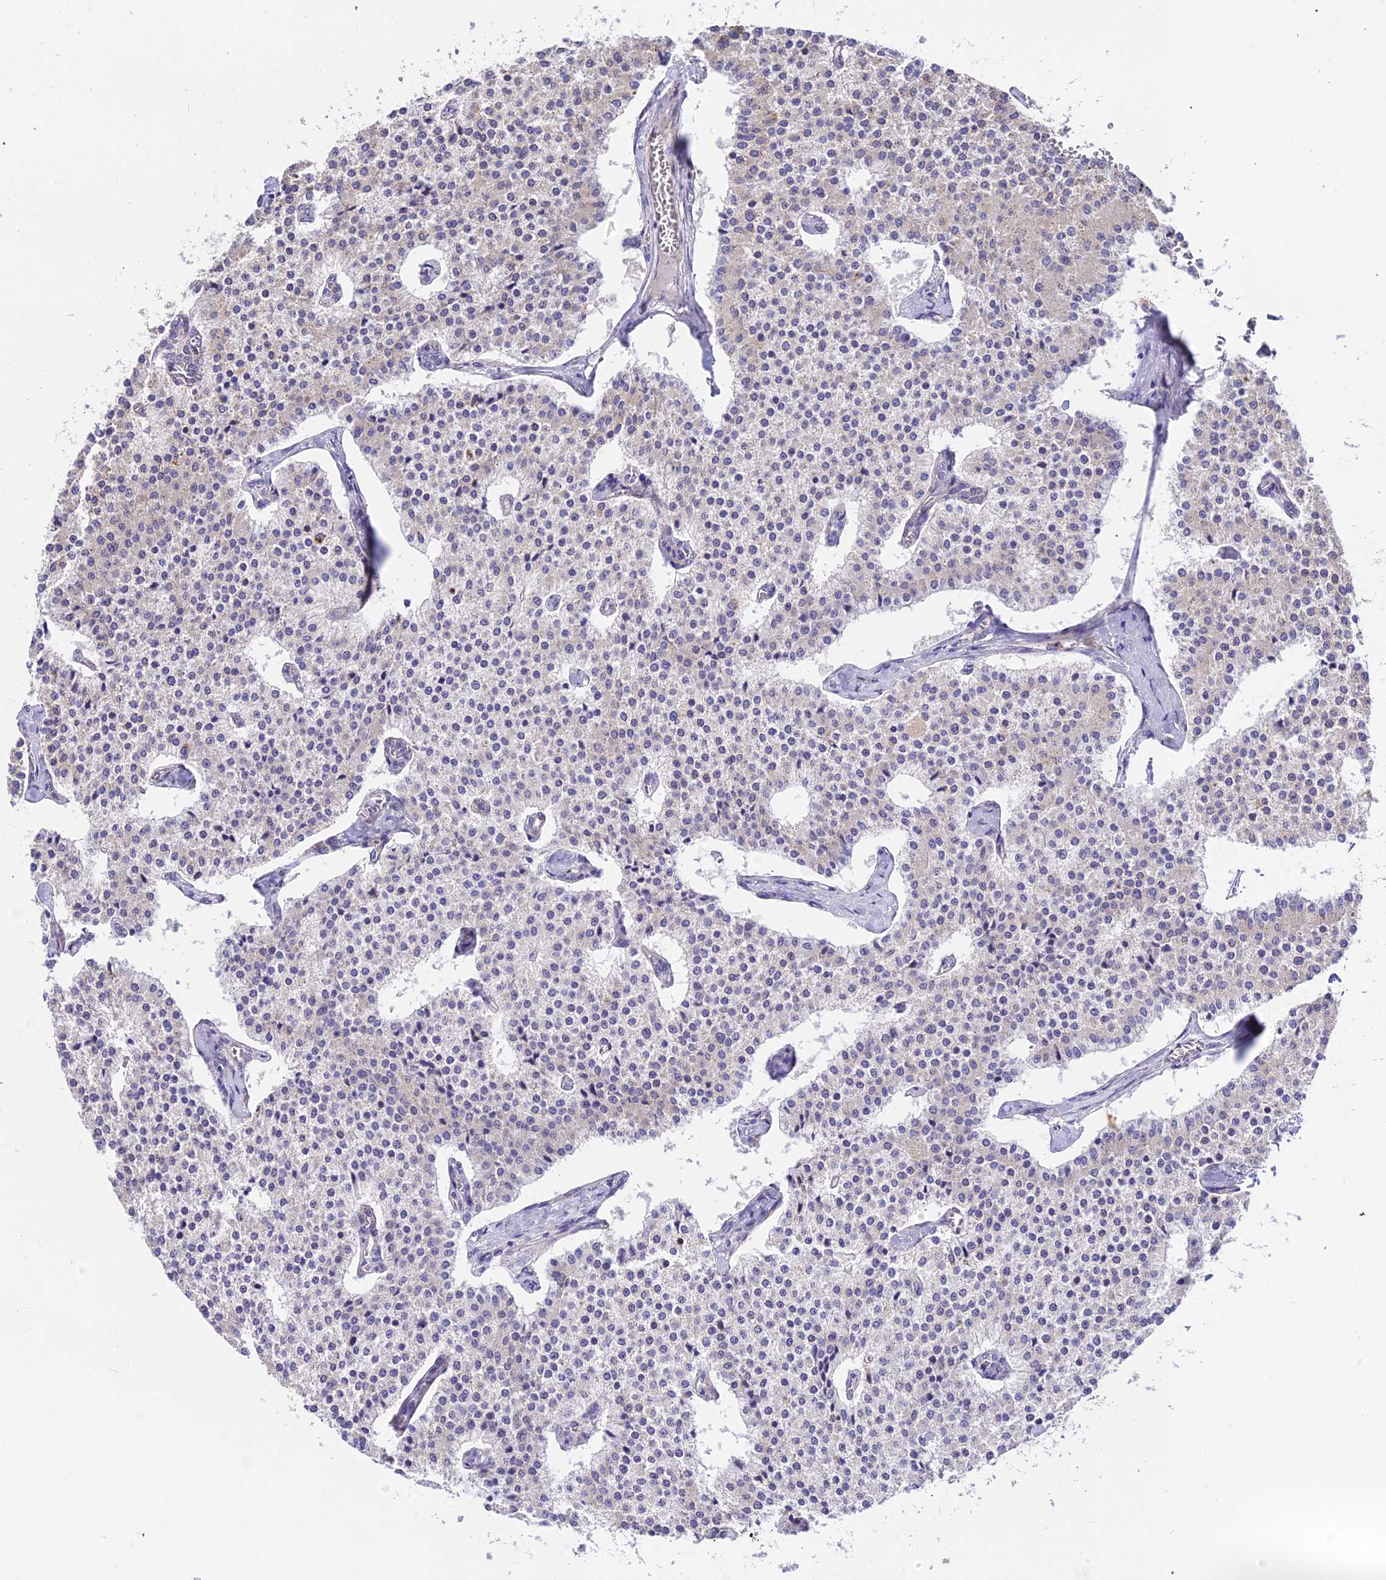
{"staining": {"intensity": "negative", "quantity": "none", "location": "none"}, "tissue": "carcinoid", "cell_type": "Tumor cells", "image_type": "cancer", "snomed": [{"axis": "morphology", "description": "Carcinoid, malignant, NOS"}, {"axis": "topography", "description": "Colon"}], "caption": "Histopathology image shows no significant protein expression in tumor cells of carcinoid.", "gene": "TRIM43B", "patient": {"sex": "female", "age": 52}}